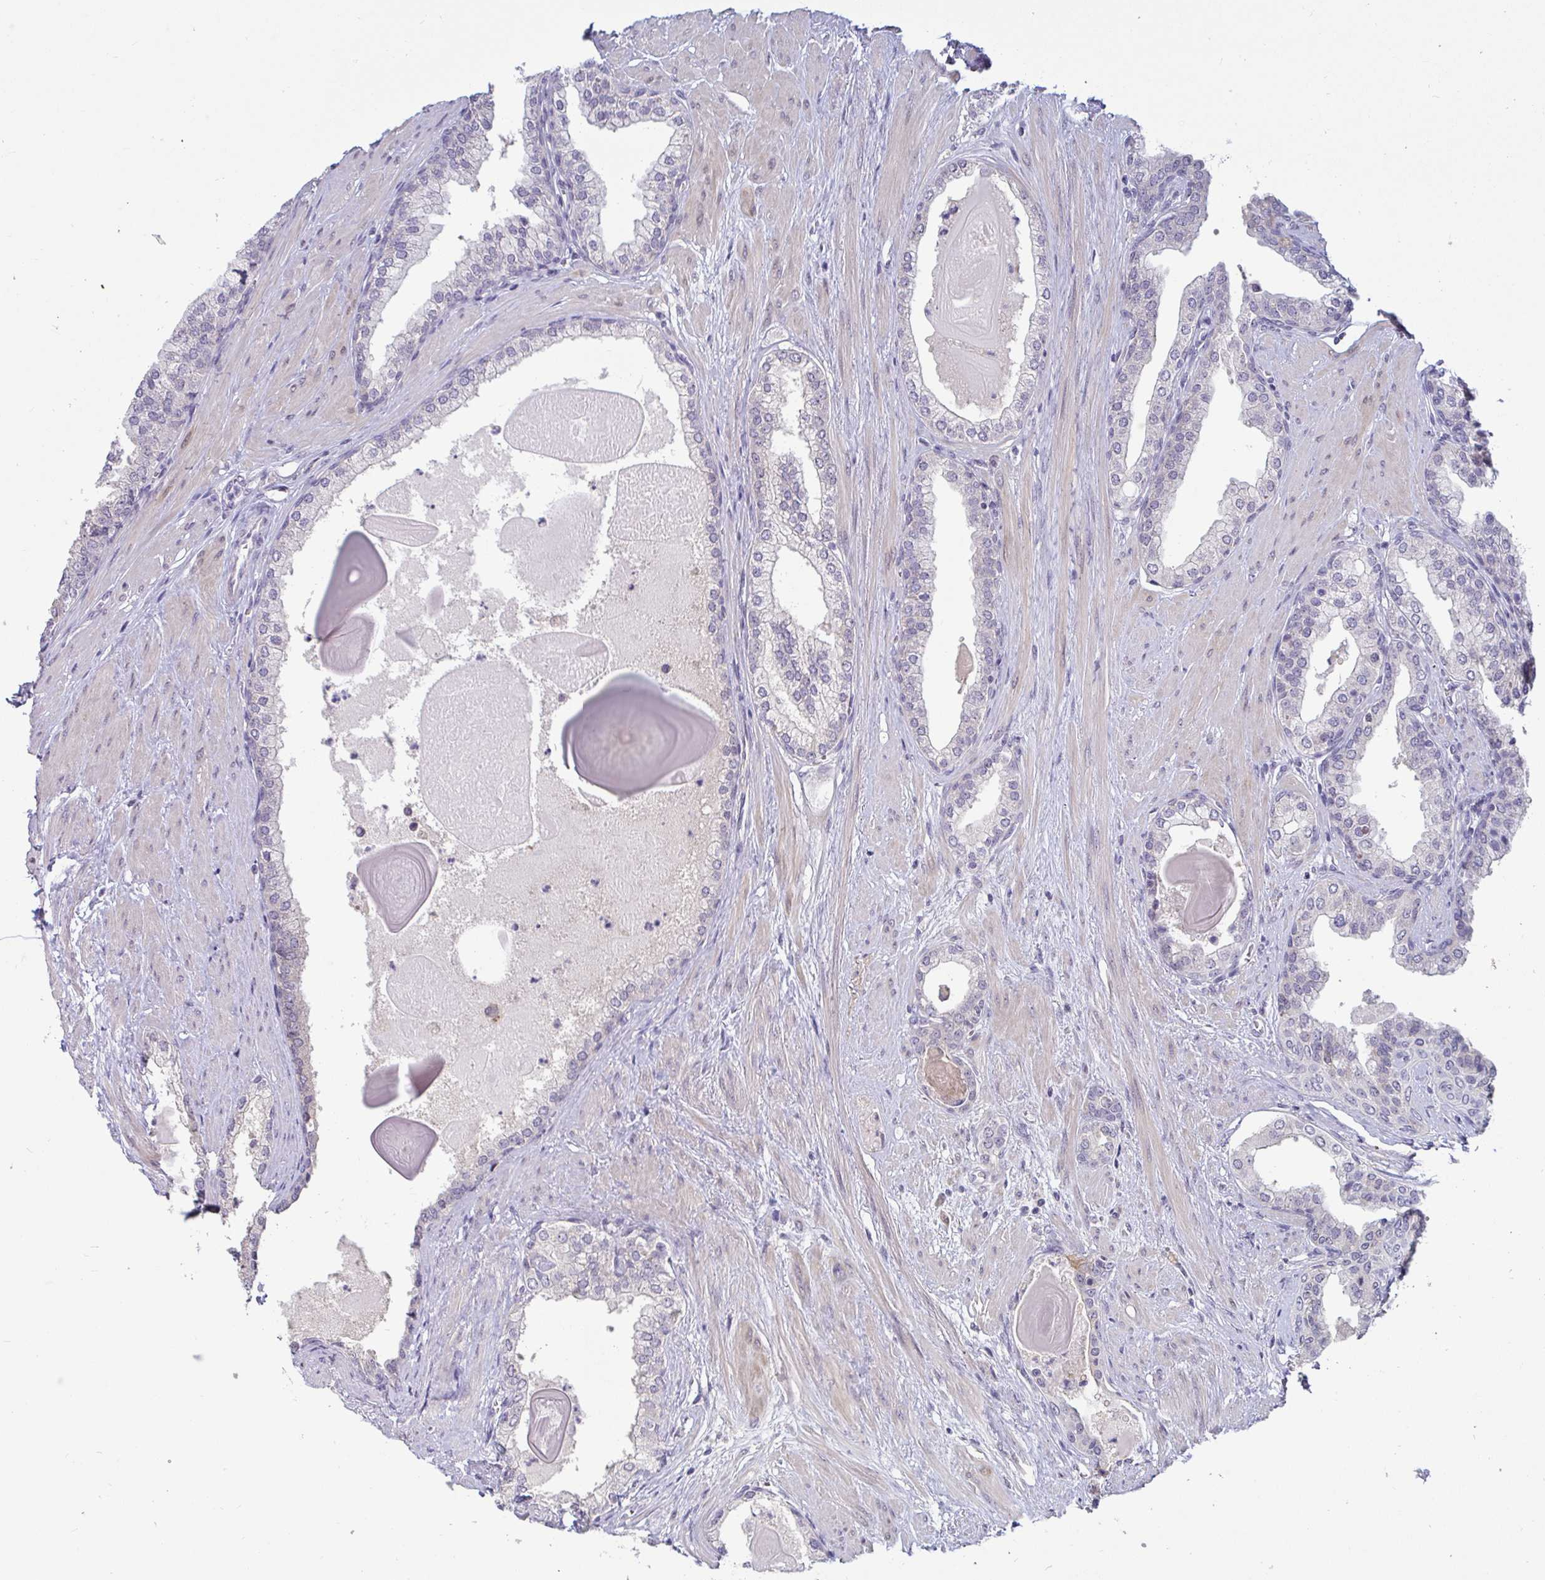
{"staining": {"intensity": "negative", "quantity": "none", "location": "none"}, "tissue": "prostate cancer", "cell_type": "Tumor cells", "image_type": "cancer", "snomed": [{"axis": "morphology", "description": "Adenocarcinoma, Low grade"}, {"axis": "topography", "description": "Prostate"}], "caption": "High magnification brightfield microscopy of prostate cancer stained with DAB (brown) and counterstained with hematoxylin (blue): tumor cells show no significant positivity.", "gene": "GSTM1", "patient": {"sex": "male", "age": 64}}